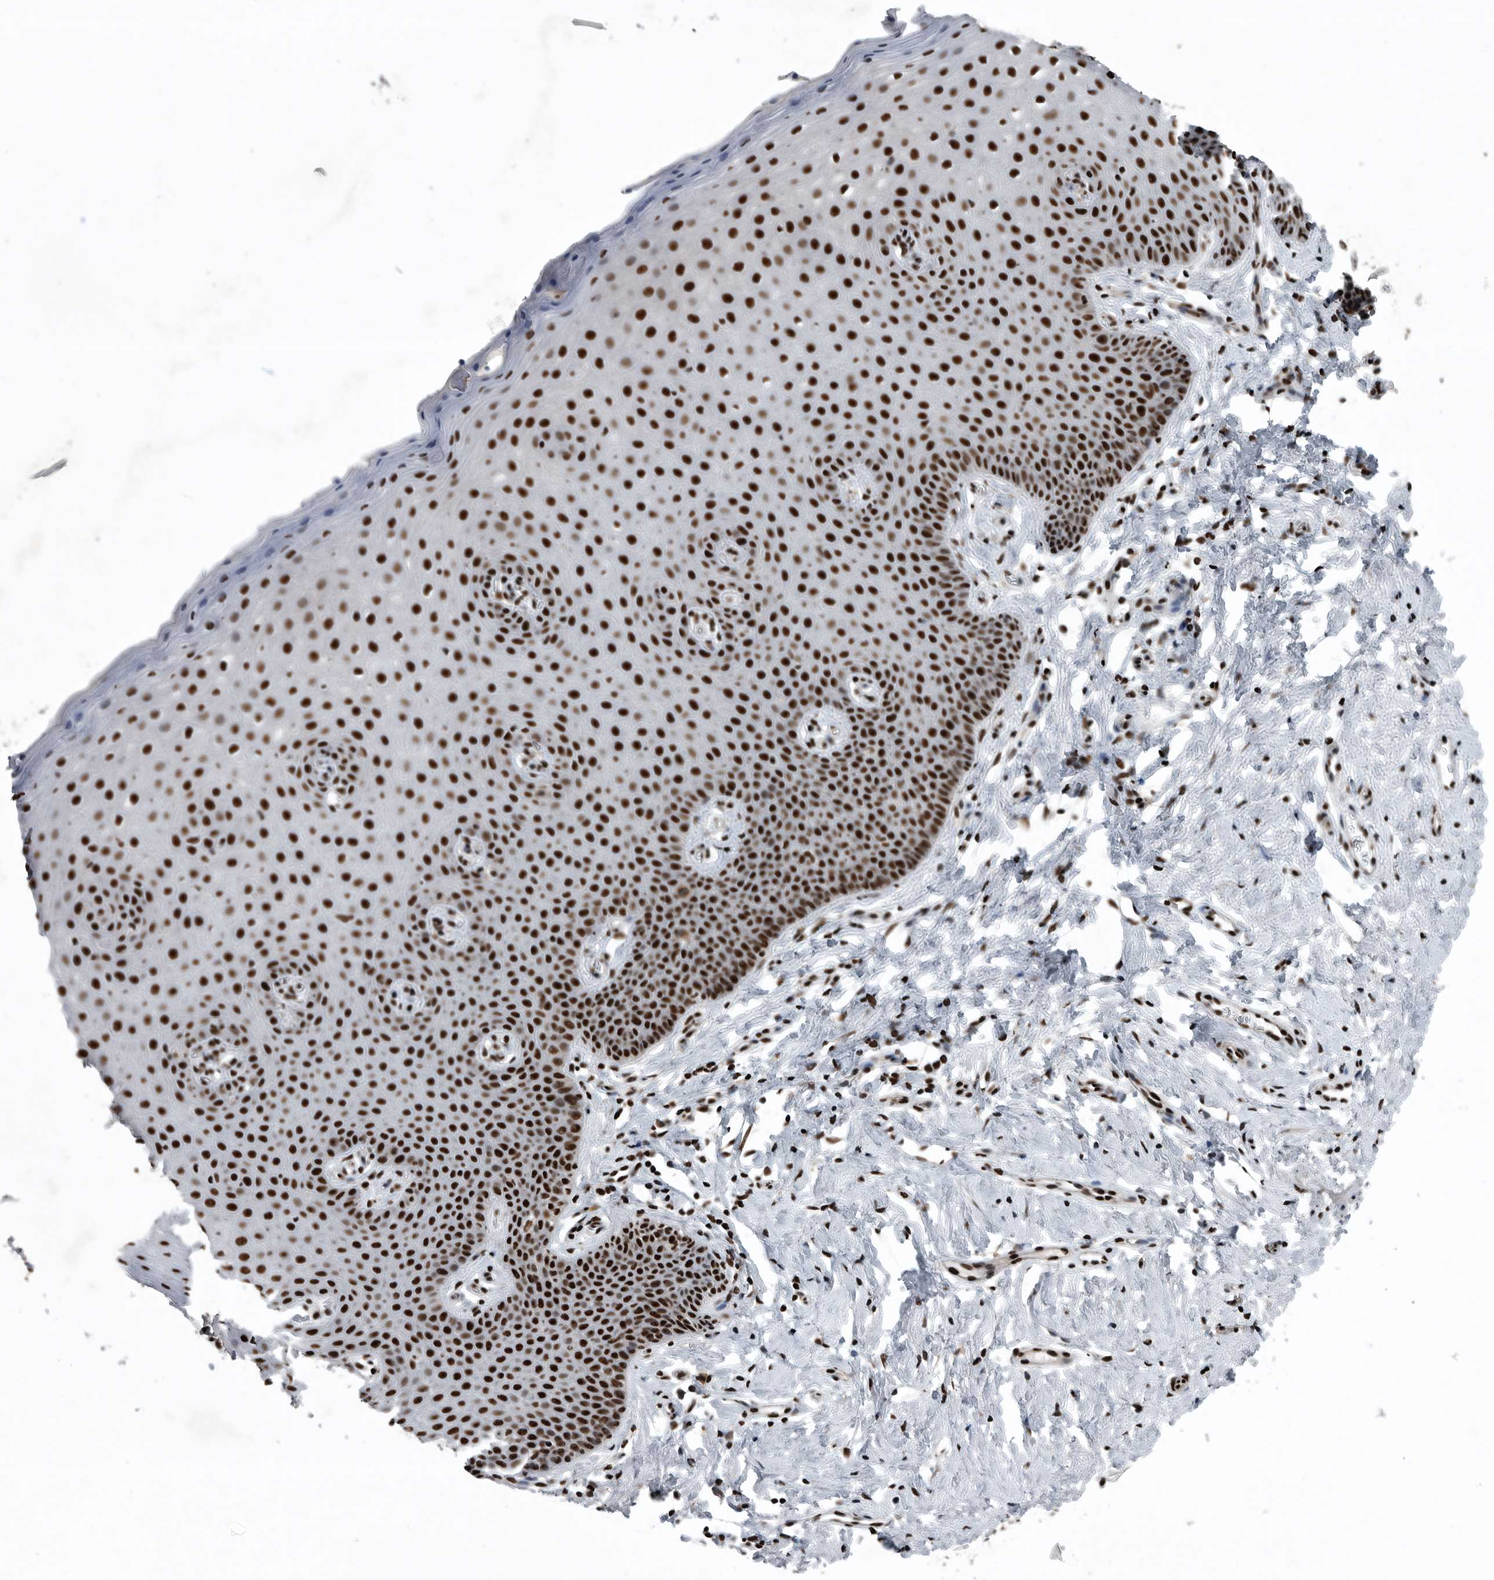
{"staining": {"intensity": "strong", "quantity": ">75%", "location": "nuclear"}, "tissue": "cervix", "cell_type": "Glandular cells", "image_type": "normal", "snomed": [{"axis": "morphology", "description": "Normal tissue, NOS"}, {"axis": "topography", "description": "Cervix"}], "caption": "Unremarkable cervix shows strong nuclear expression in about >75% of glandular cells, visualized by immunohistochemistry.", "gene": "SENP7", "patient": {"sex": "female", "age": 36}}